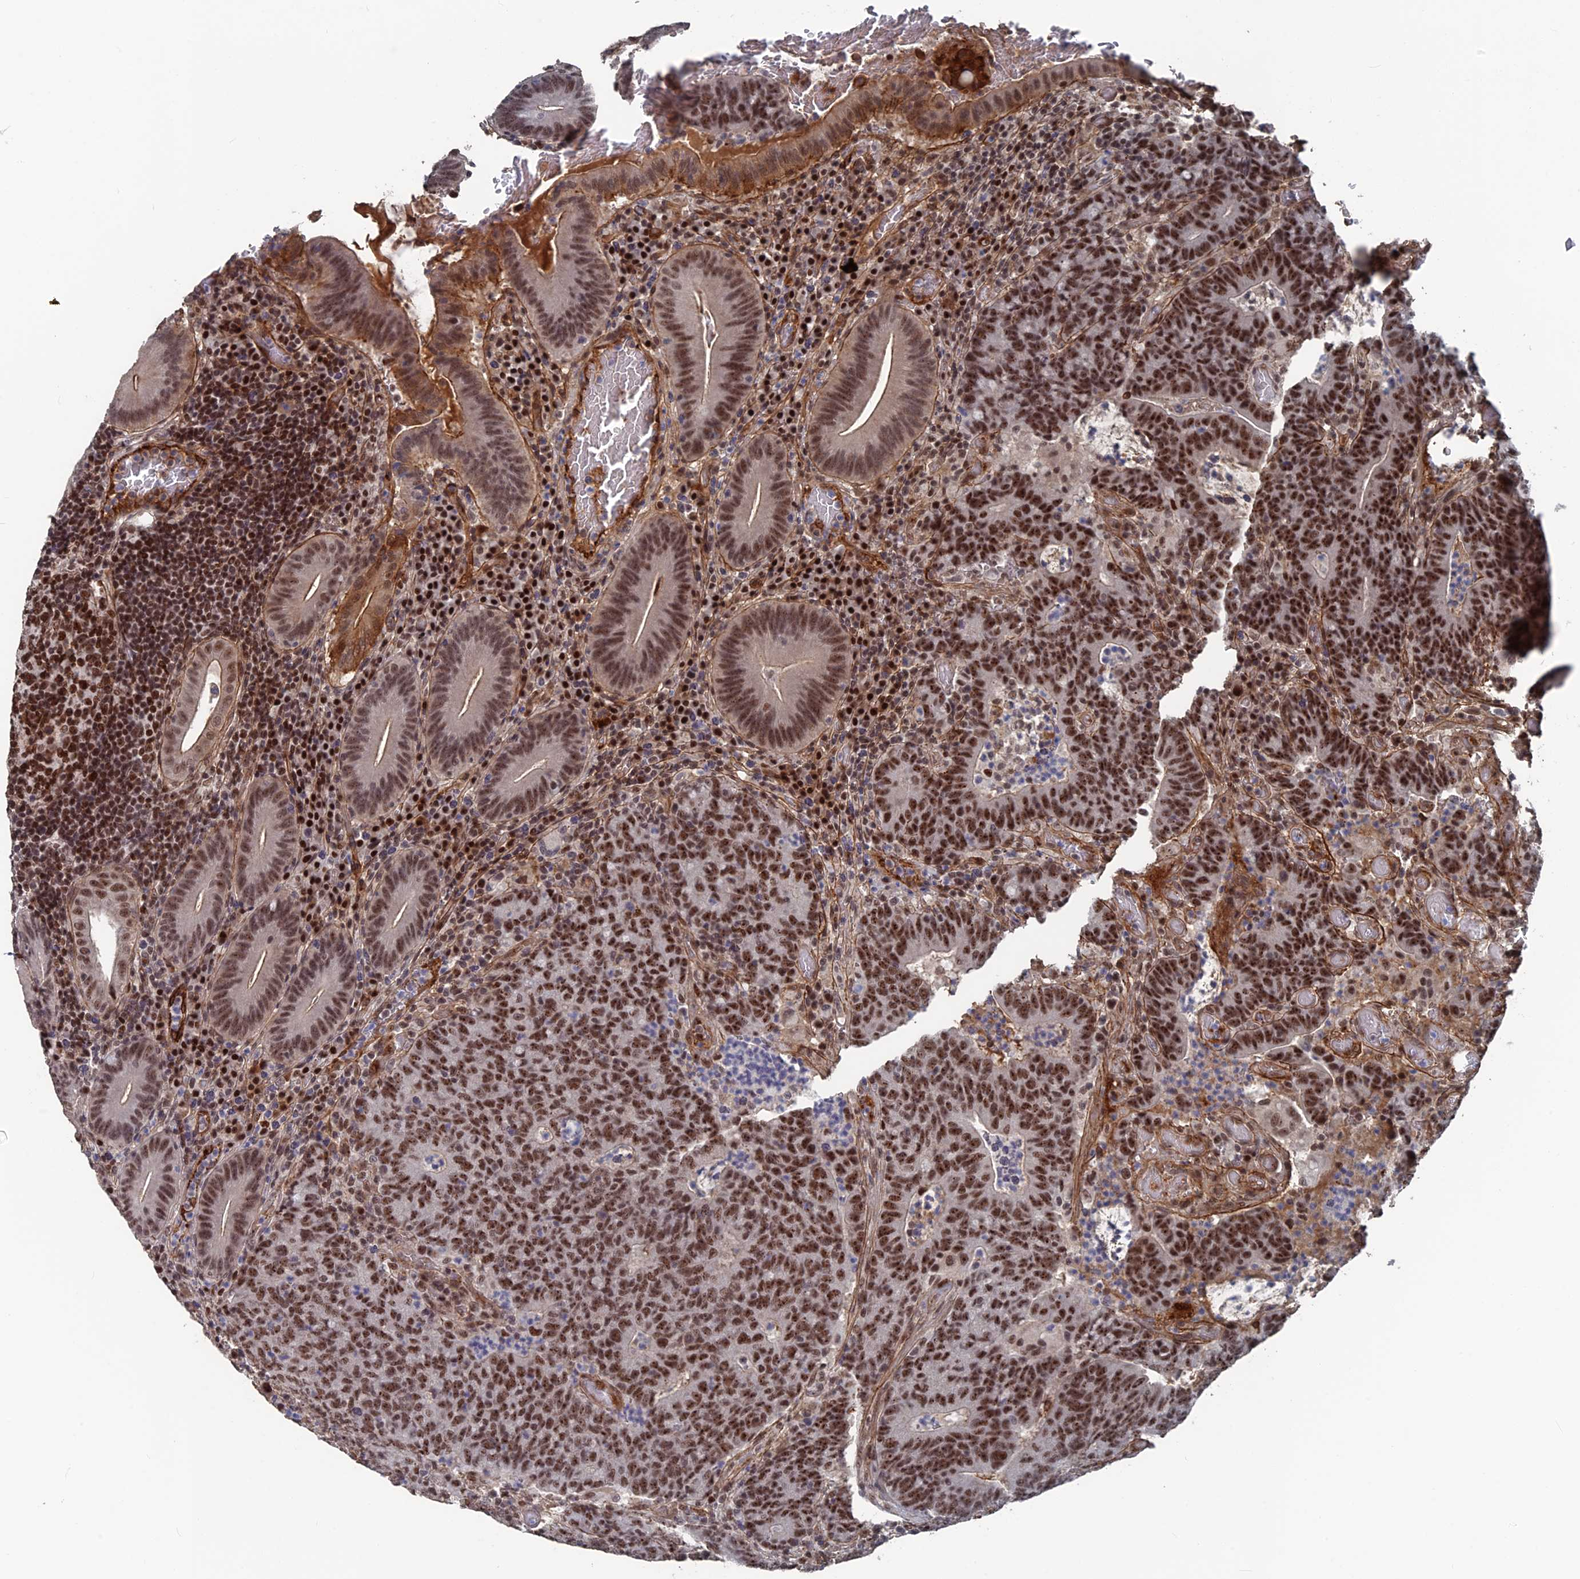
{"staining": {"intensity": "strong", "quantity": ">75%", "location": "nuclear"}, "tissue": "colorectal cancer", "cell_type": "Tumor cells", "image_type": "cancer", "snomed": [{"axis": "morphology", "description": "Normal tissue, NOS"}, {"axis": "morphology", "description": "Adenocarcinoma, NOS"}, {"axis": "topography", "description": "Colon"}], "caption": "Protein analysis of colorectal cancer tissue exhibits strong nuclear staining in approximately >75% of tumor cells. (brown staining indicates protein expression, while blue staining denotes nuclei).", "gene": "SH3D21", "patient": {"sex": "female", "age": 75}}